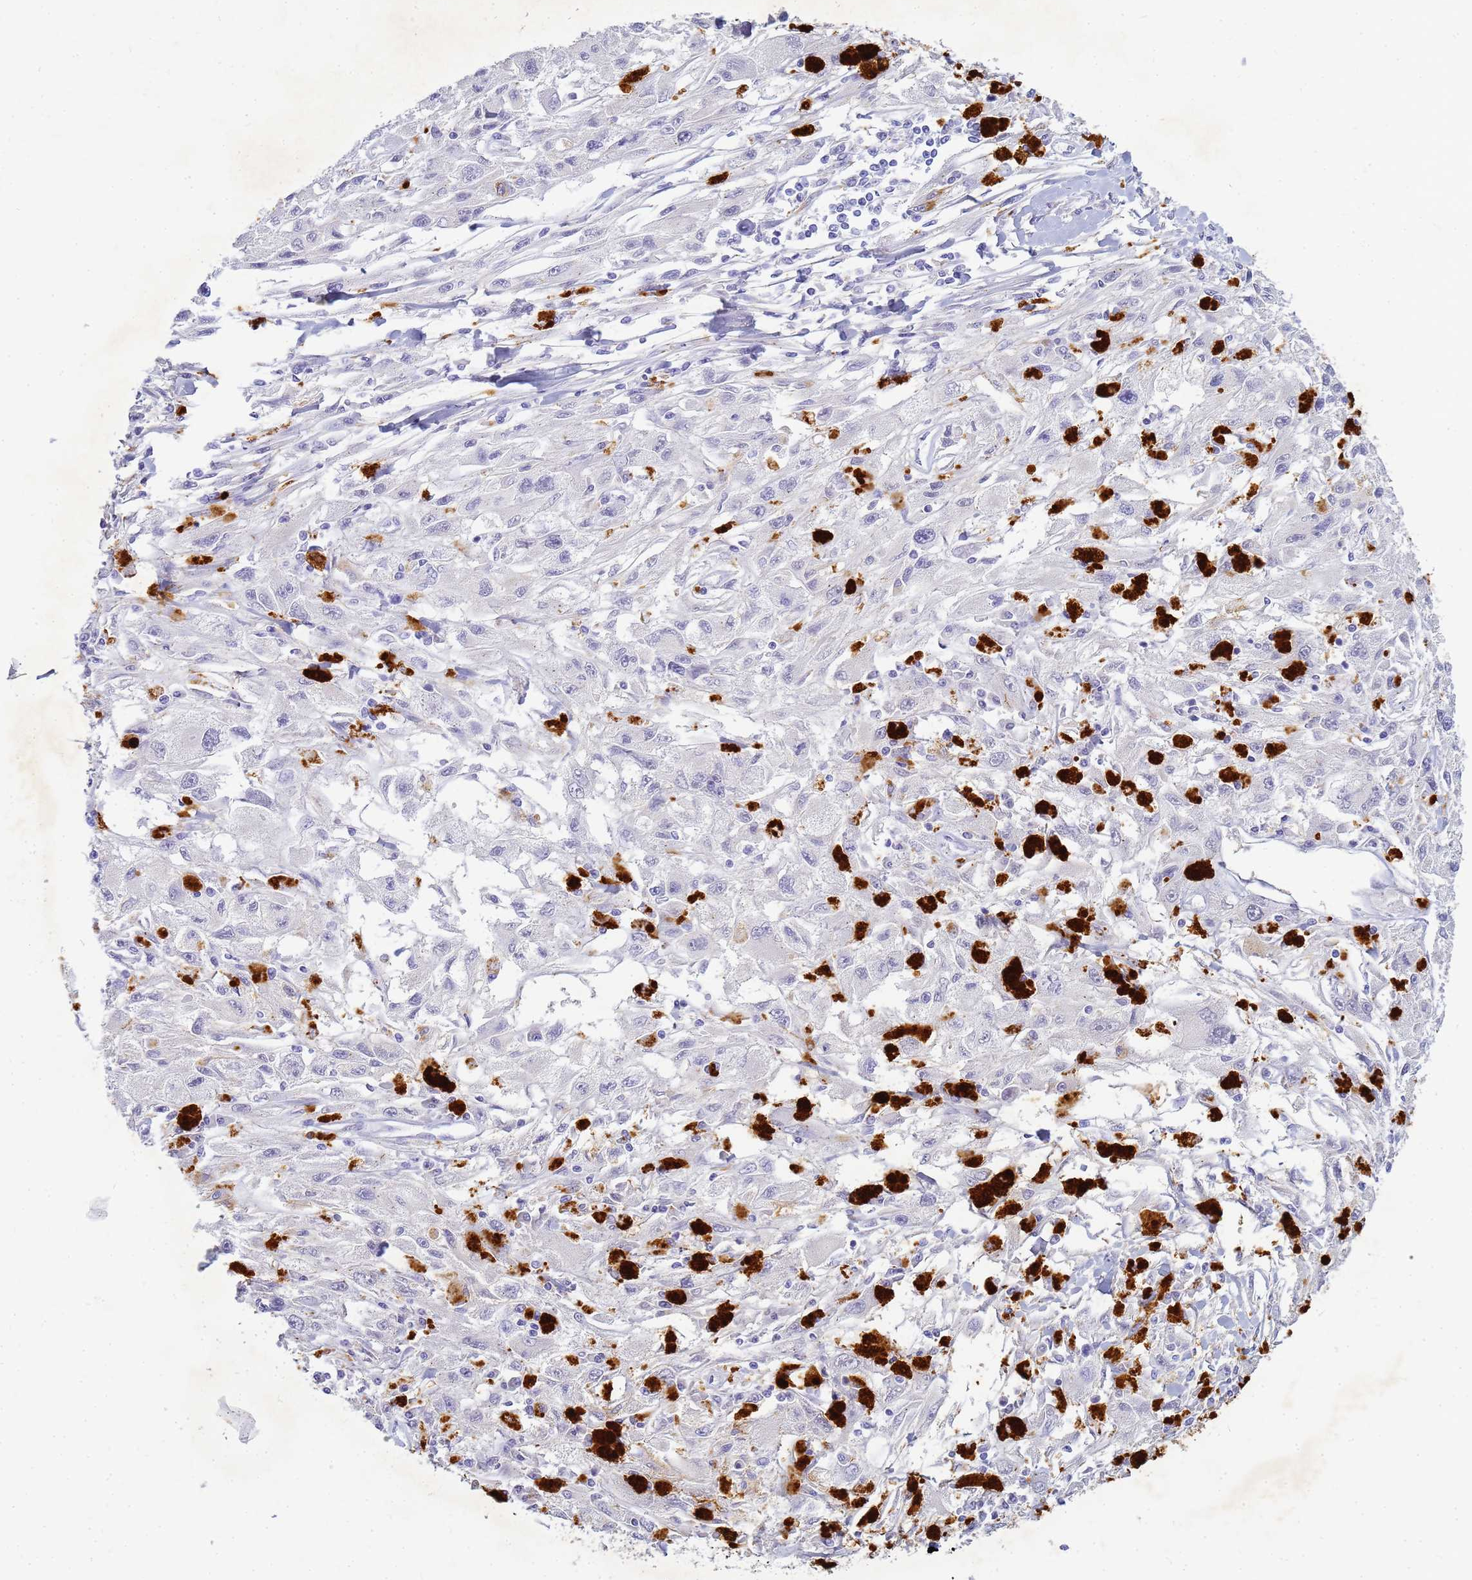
{"staining": {"intensity": "negative", "quantity": "none", "location": "none"}, "tissue": "melanoma", "cell_type": "Tumor cells", "image_type": "cancer", "snomed": [{"axis": "morphology", "description": "Malignant melanoma, Metastatic site"}, {"axis": "topography", "description": "Skin"}], "caption": "A micrograph of melanoma stained for a protein reveals no brown staining in tumor cells.", "gene": "B3GNT8", "patient": {"sex": "male", "age": 53}}